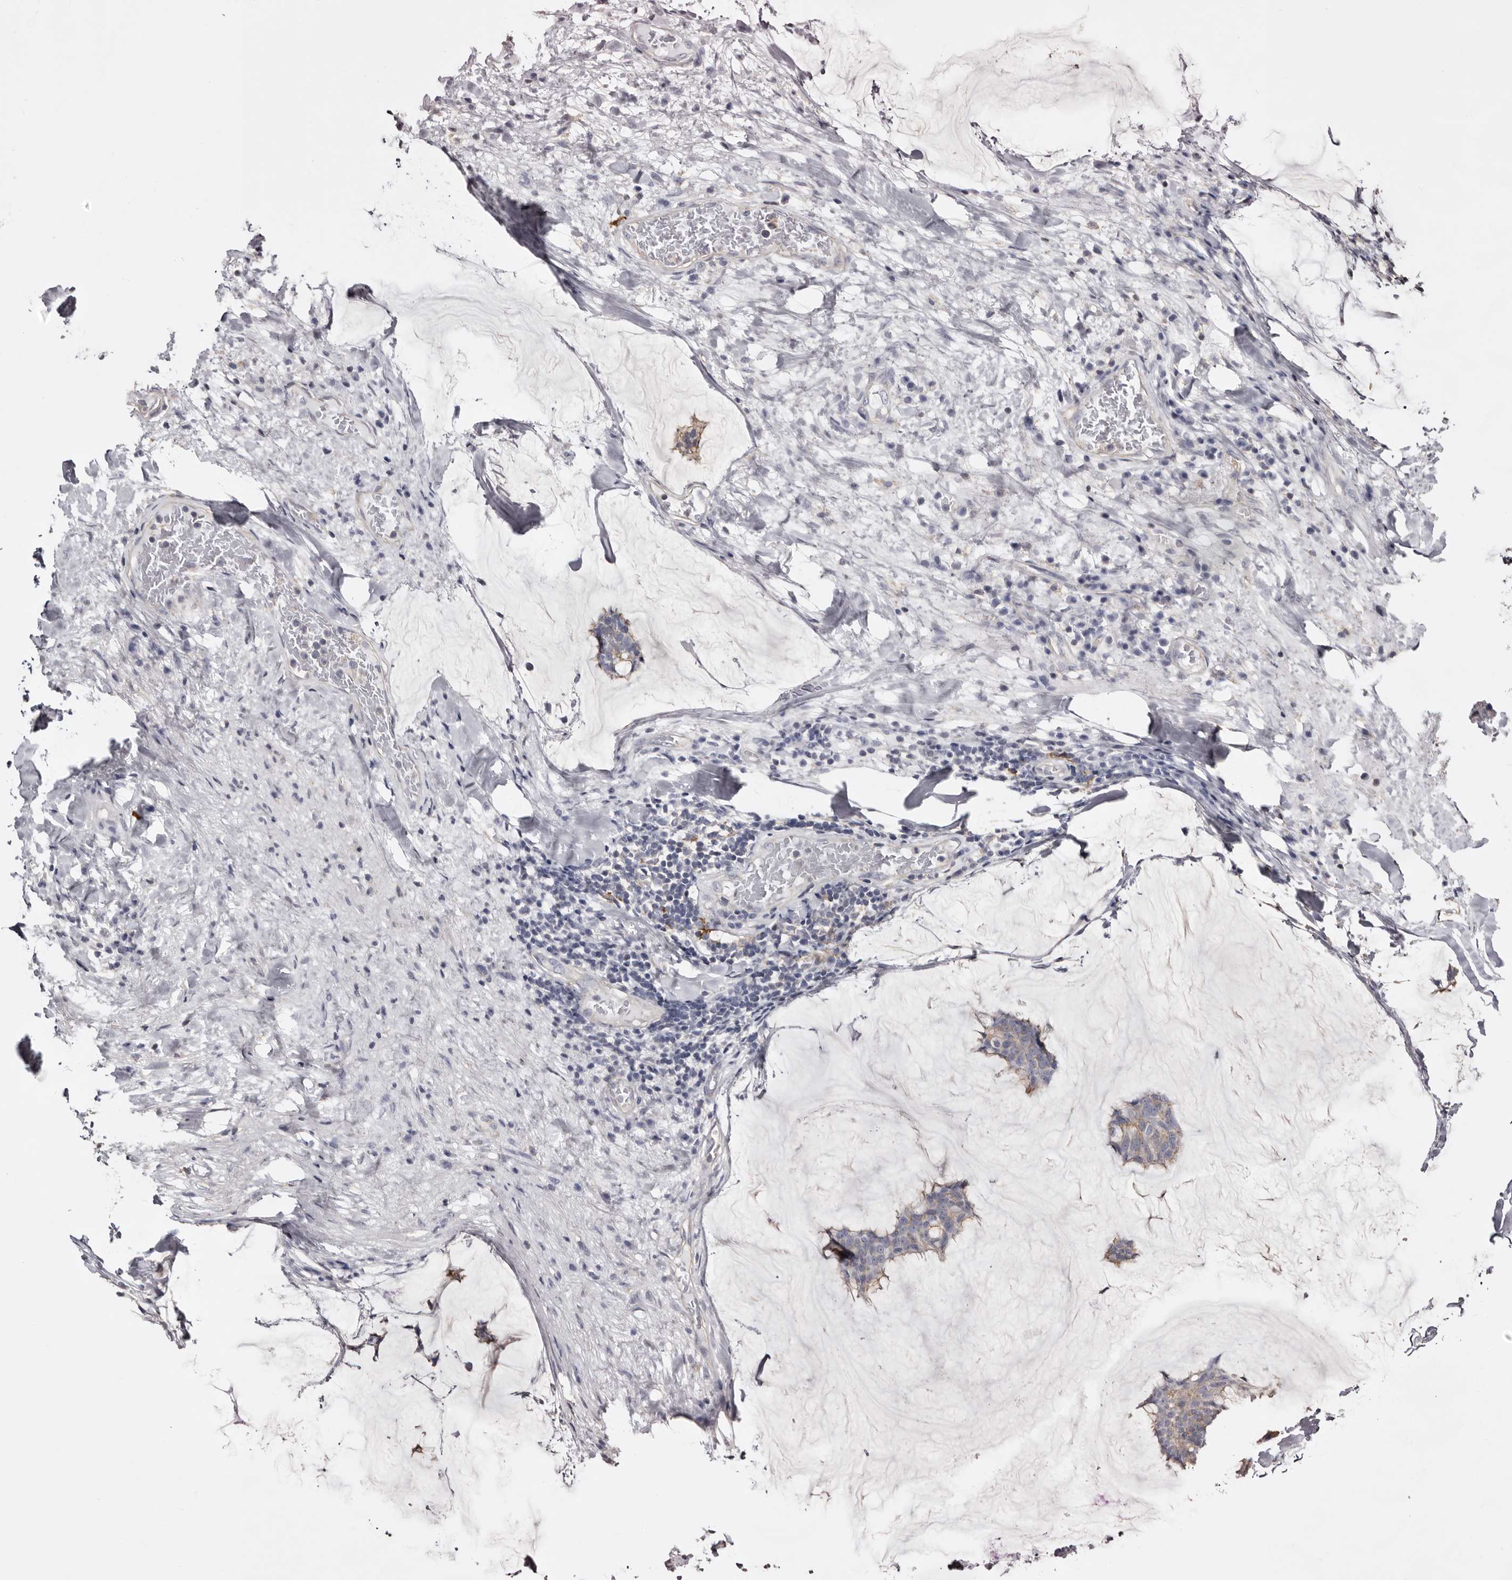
{"staining": {"intensity": "weak", "quantity": ">75%", "location": "cytoplasmic/membranous"}, "tissue": "breast cancer", "cell_type": "Tumor cells", "image_type": "cancer", "snomed": [{"axis": "morphology", "description": "Duct carcinoma"}, {"axis": "topography", "description": "Breast"}], "caption": "Immunohistochemistry (DAB) staining of human breast cancer displays weak cytoplasmic/membranous protein staining in about >75% of tumor cells. The staining is performed using DAB brown chromogen to label protein expression. The nuclei are counter-stained blue using hematoxylin.", "gene": "LAD1", "patient": {"sex": "female", "age": 93}}